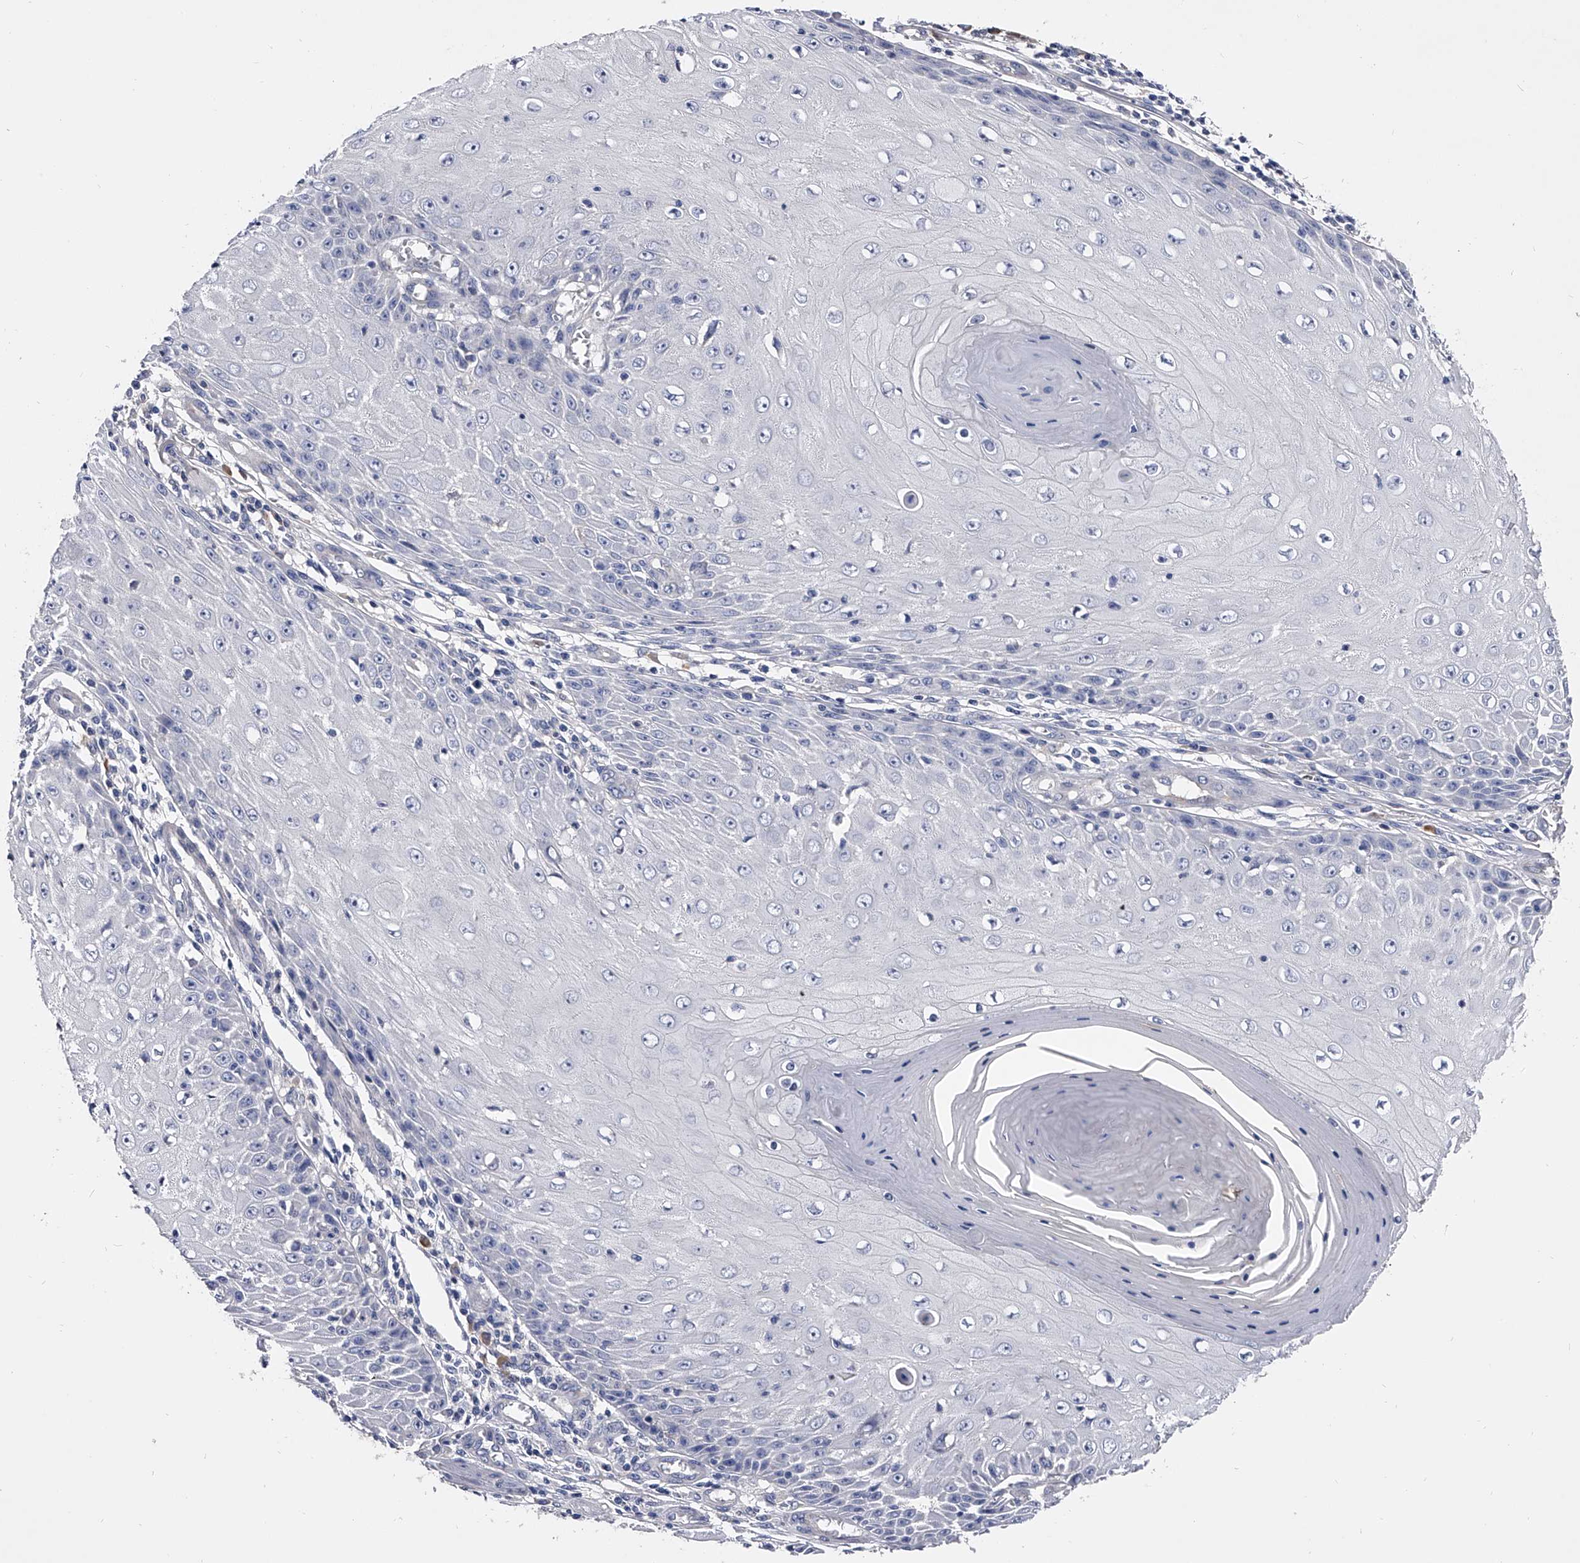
{"staining": {"intensity": "negative", "quantity": "none", "location": "none"}, "tissue": "skin cancer", "cell_type": "Tumor cells", "image_type": "cancer", "snomed": [{"axis": "morphology", "description": "Squamous cell carcinoma, NOS"}, {"axis": "topography", "description": "Skin"}], "caption": "Skin cancer was stained to show a protein in brown. There is no significant staining in tumor cells.", "gene": "EFCAB7", "patient": {"sex": "female", "age": 73}}